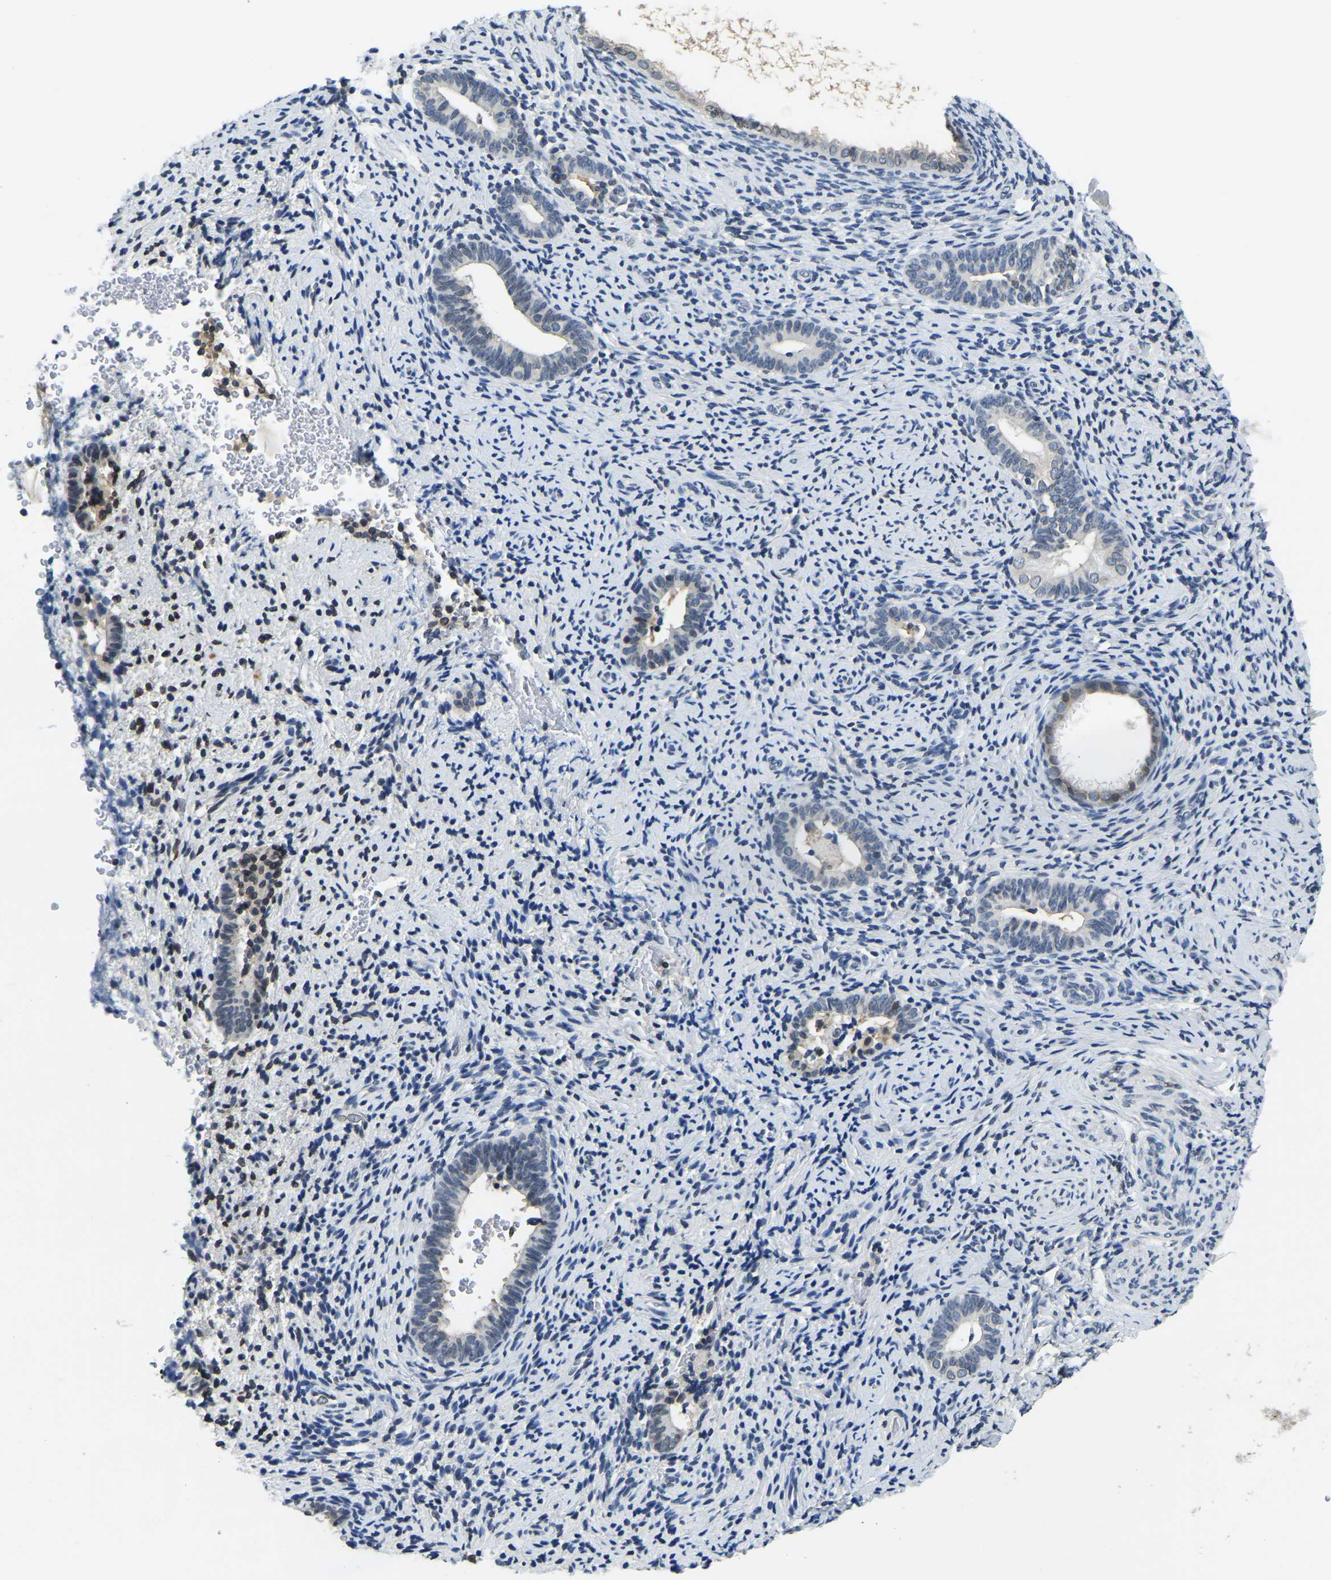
{"staining": {"intensity": "negative", "quantity": "none", "location": "none"}, "tissue": "endometrium", "cell_type": "Cells in endometrial stroma", "image_type": "normal", "snomed": [{"axis": "morphology", "description": "Normal tissue, NOS"}, {"axis": "topography", "description": "Endometrium"}], "caption": "Micrograph shows no protein expression in cells in endometrial stroma of benign endometrium.", "gene": "RANBP2", "patient": {"sex": "female", "age": 51}}